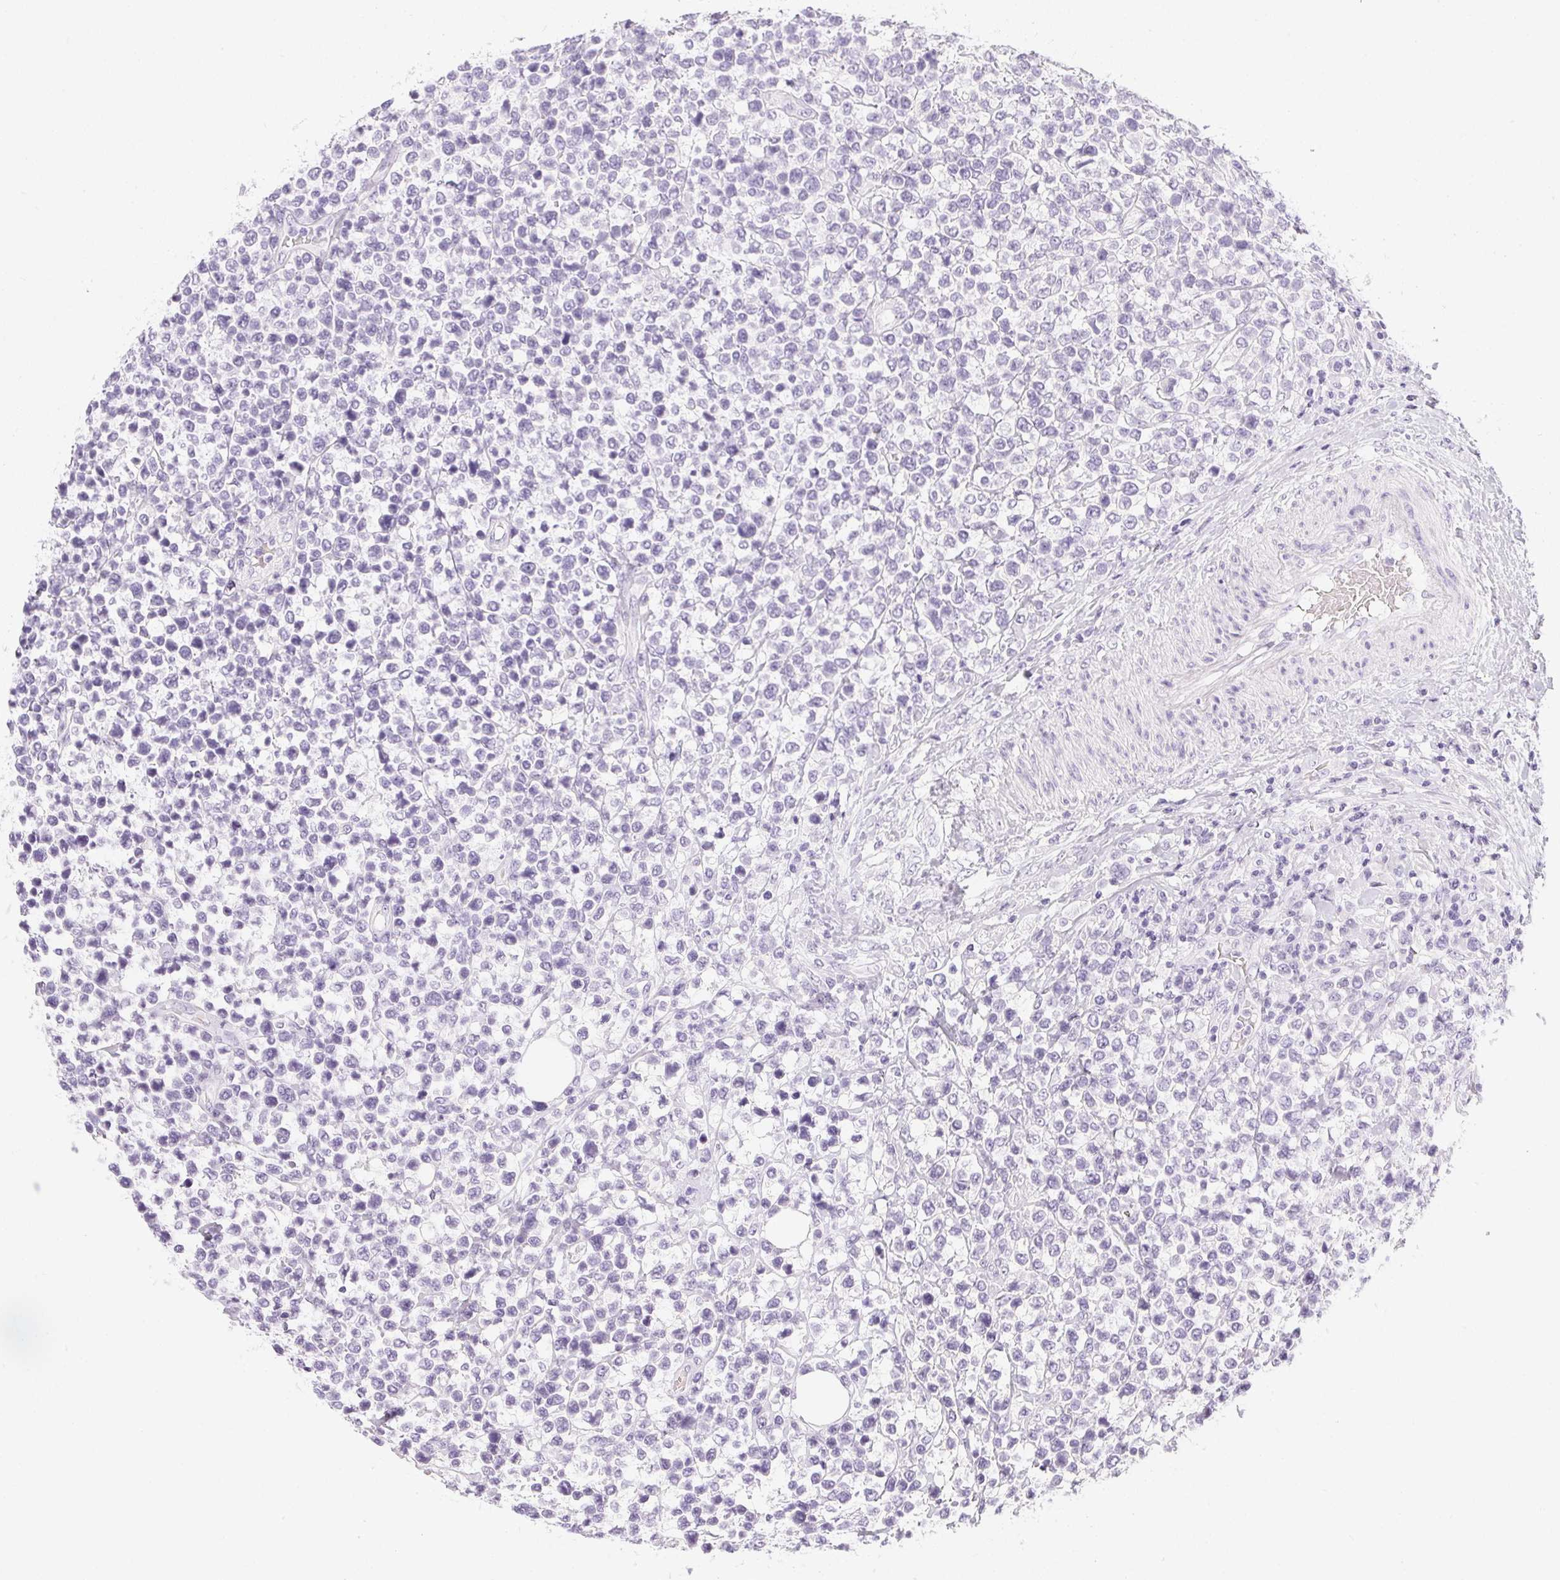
{"staining": {"intensity": "negative", "quantity": "none", "location": "none"}, "tissue": "lymphoma", "cell_type": "Tumor cells", "image_type": "cancer", "snomed": [{"axis": "morphology", "description": "Malignant lymphoma, non-Hodgkin's type, High grade"}, {"axis": "topography", "description": "Soft tissue"}], "caption": "The histopathology image shows no significant expression in tumor cells of high-grade malignant lymphoma, non-Hodgkin's type. Nuclei are stained in blue.", "gene": "PPY", "patient": {"sex": "female", "age": 56}}